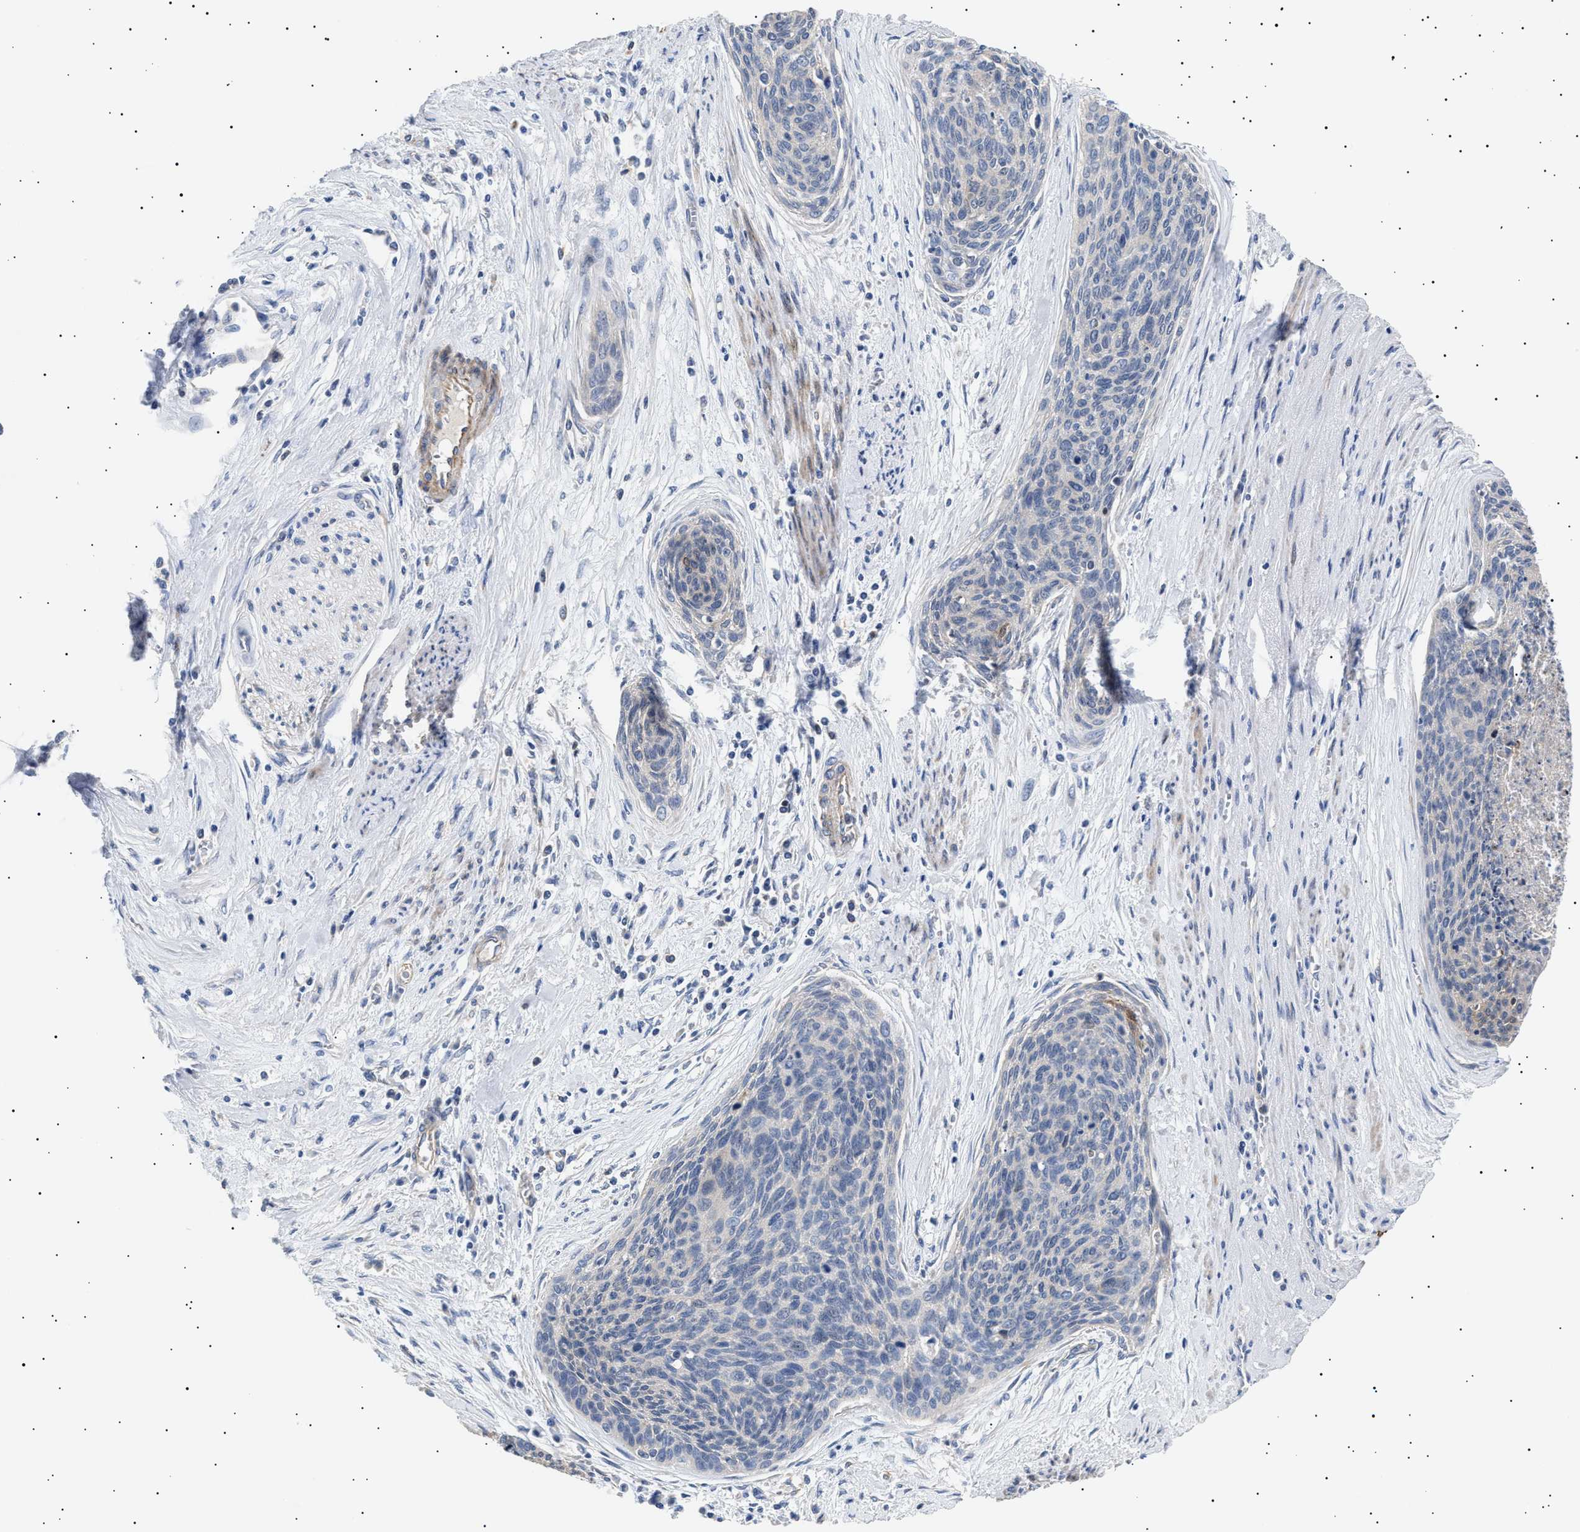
{"staining": {"intensity": "weak", "quantity": "<25%", "location": "cytoplasmic/membranous"}, "tissue": "cervical cancer", "cell_type": "Tumor cells", "image_type": "cancer", "snomed": [{"axis": "morphology", "description": "Squamous cell carcinoma, NOS"}, {"axis": "topography", "description": "Cervix"}], "caption": "Immunohistochemical staining of human cervical cancer (squamous cell carcinoma) displays no significant staining in tumor cells.", "gene": "HEMGN", "patient": {"sex": "female", "age": 55}}